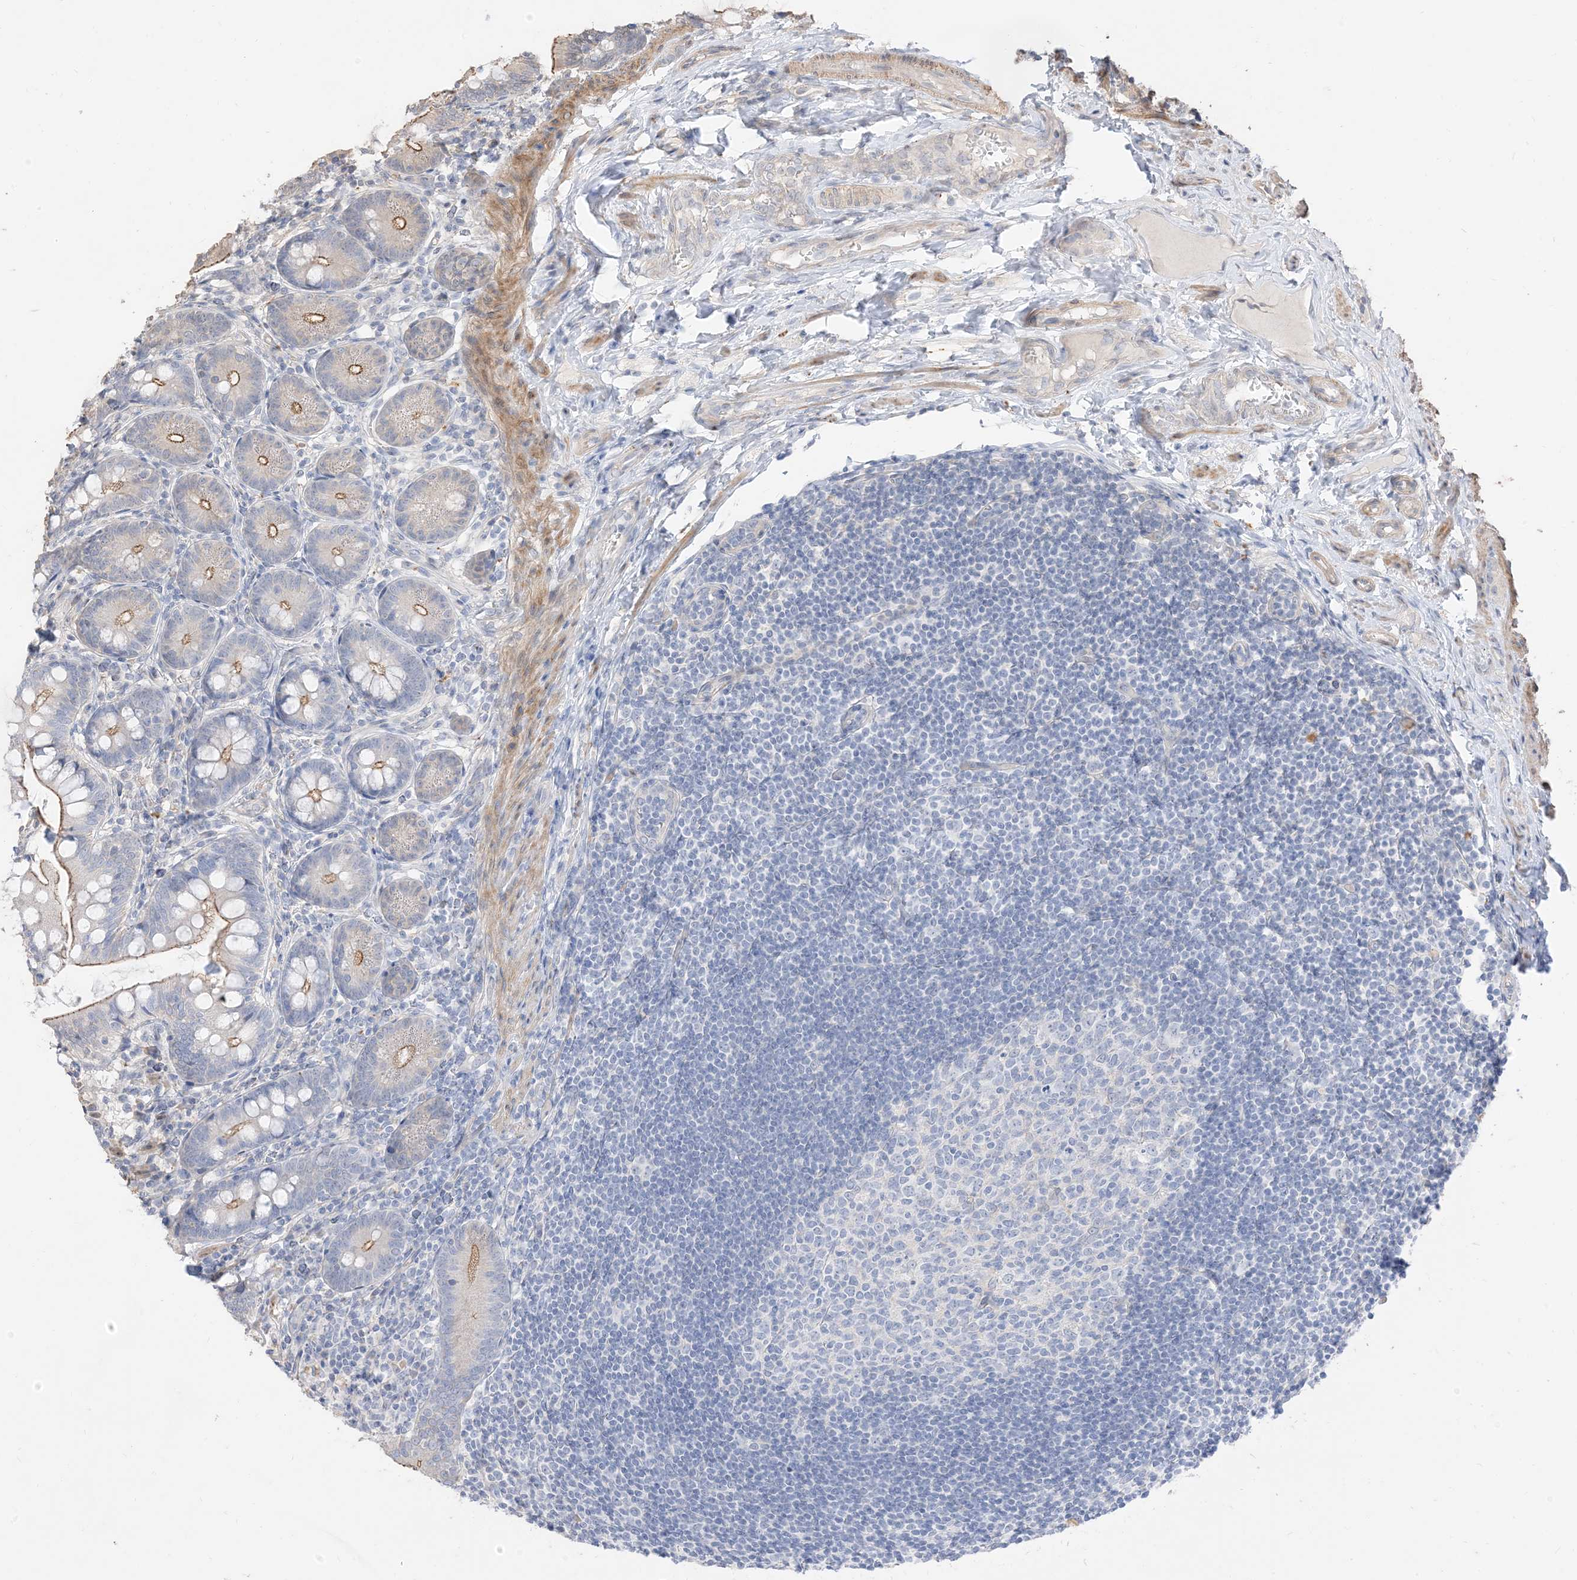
{"staining": {"intensity": "moderate", "quantity": "25%-75%", "location": "cytoplasmic/membranous"}, "tissue": "small intestine", "cell_type": "Glandular cells", "image_type": "normal", "snomed": [{"axis": "morphology", "description": "Normal tissue, NOS"}, {"axis": "topography", "description": "Small intestine"}], "caption": "Immunohistochemical staining of benign human small intestine demonstrates moderate cytoplasmic/membranous protein expression in about 25%-75% of glandular cells. (DAB IHC, brown staining for protein, blue staining for nuclei).", "gene": "RNF175", "patient": {"sex": "male", "age": 7}}